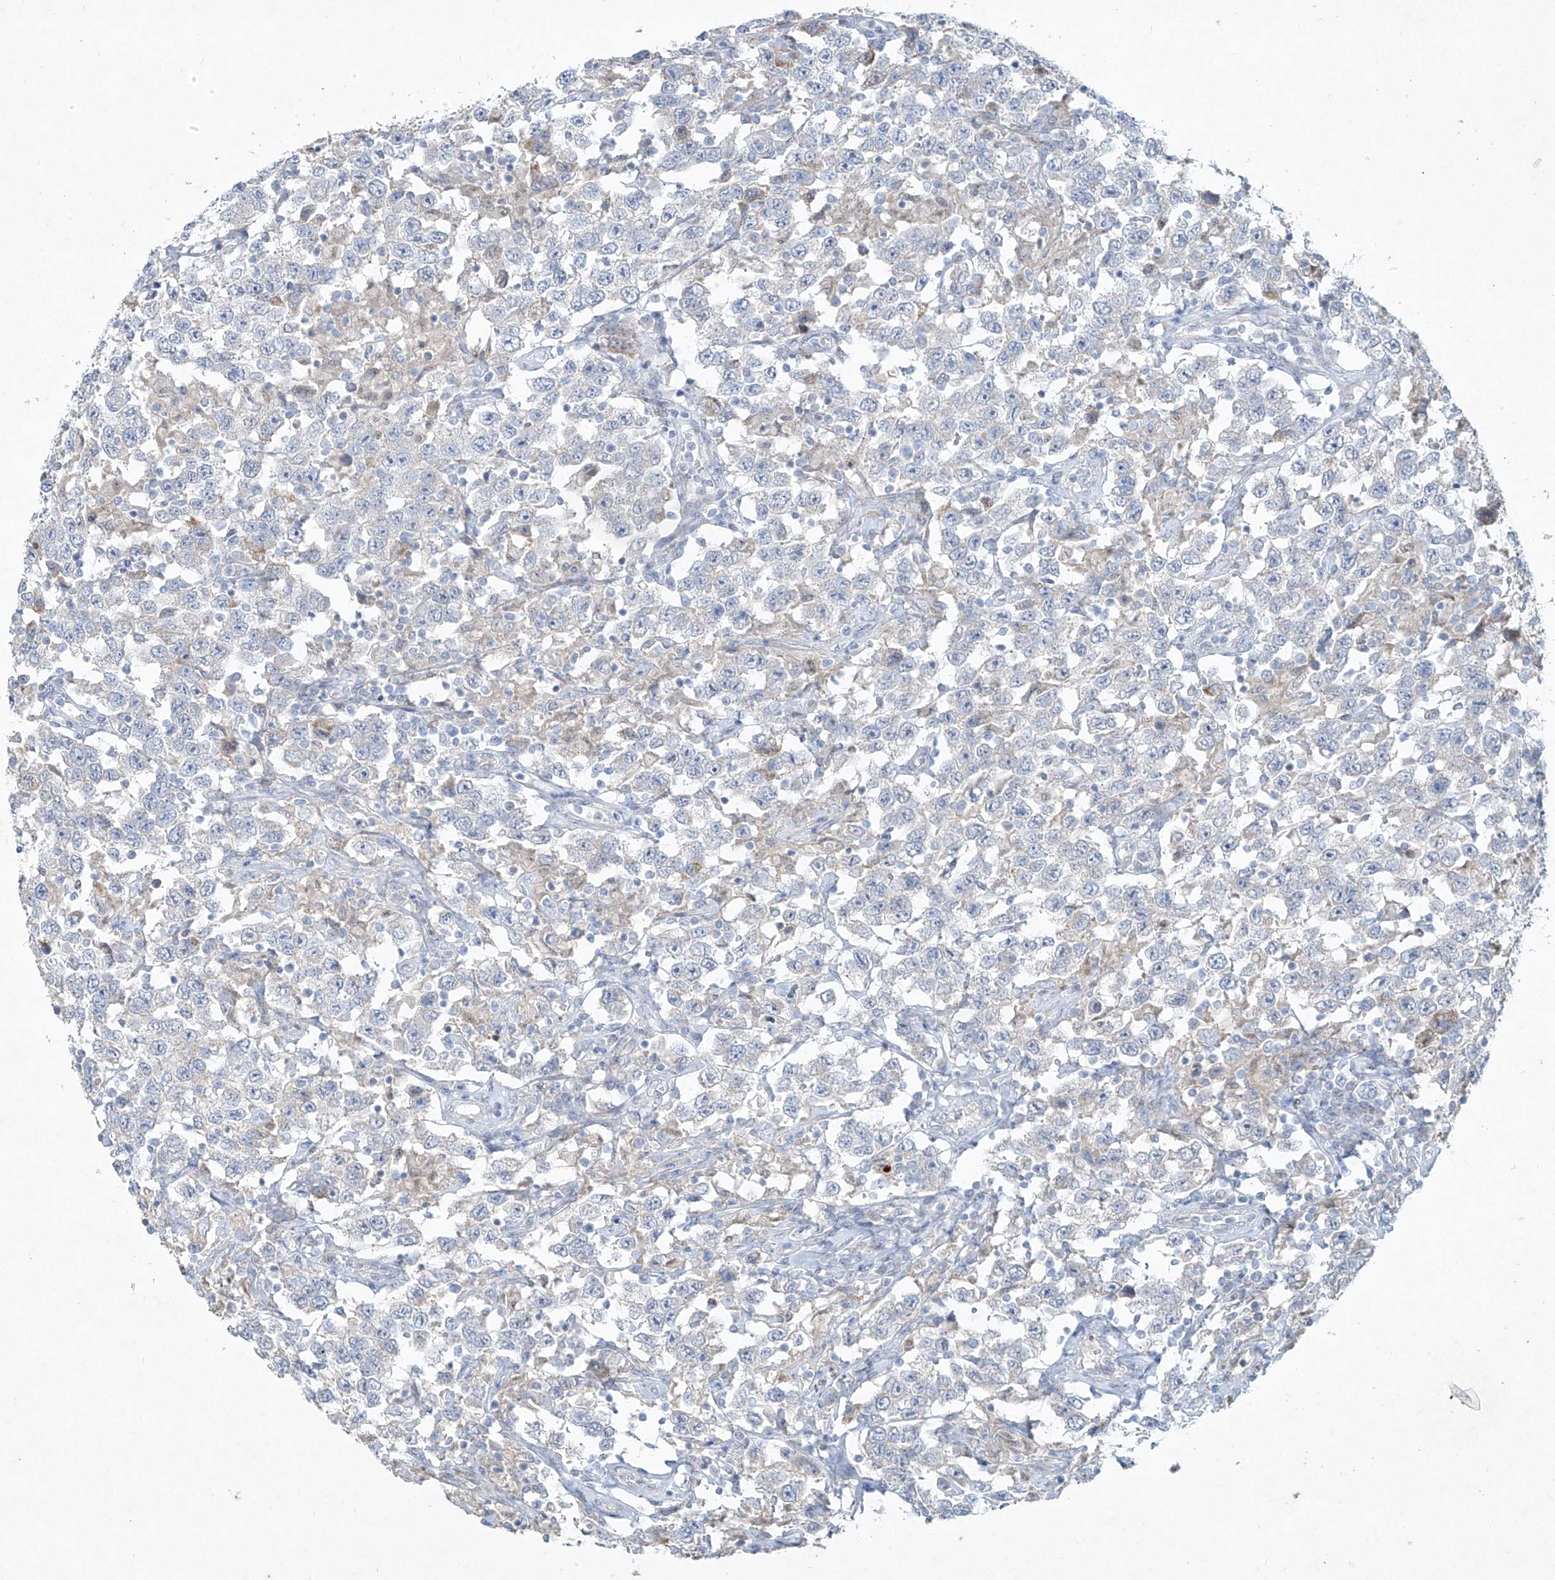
{"staining": {"intensity": "negative", "quantity": "none", "location": "none"}, "tissue": "testis cancer", "cell_type": "Tumor cells", "image_type": "cancer", "snomed": [{"axis": "morphology", "description": "Seminoma, NOS"}, {"axis": "topography", "description": "Testis"}], "caption": "Protein analysis of testis seminoma shows no significant expression in tumor cells. (Immunohistochemistry (ihc), brightfield microscopy, high magnification).", "gene": "TUBE1", "patient": {"sex": "male", "age": 41}}